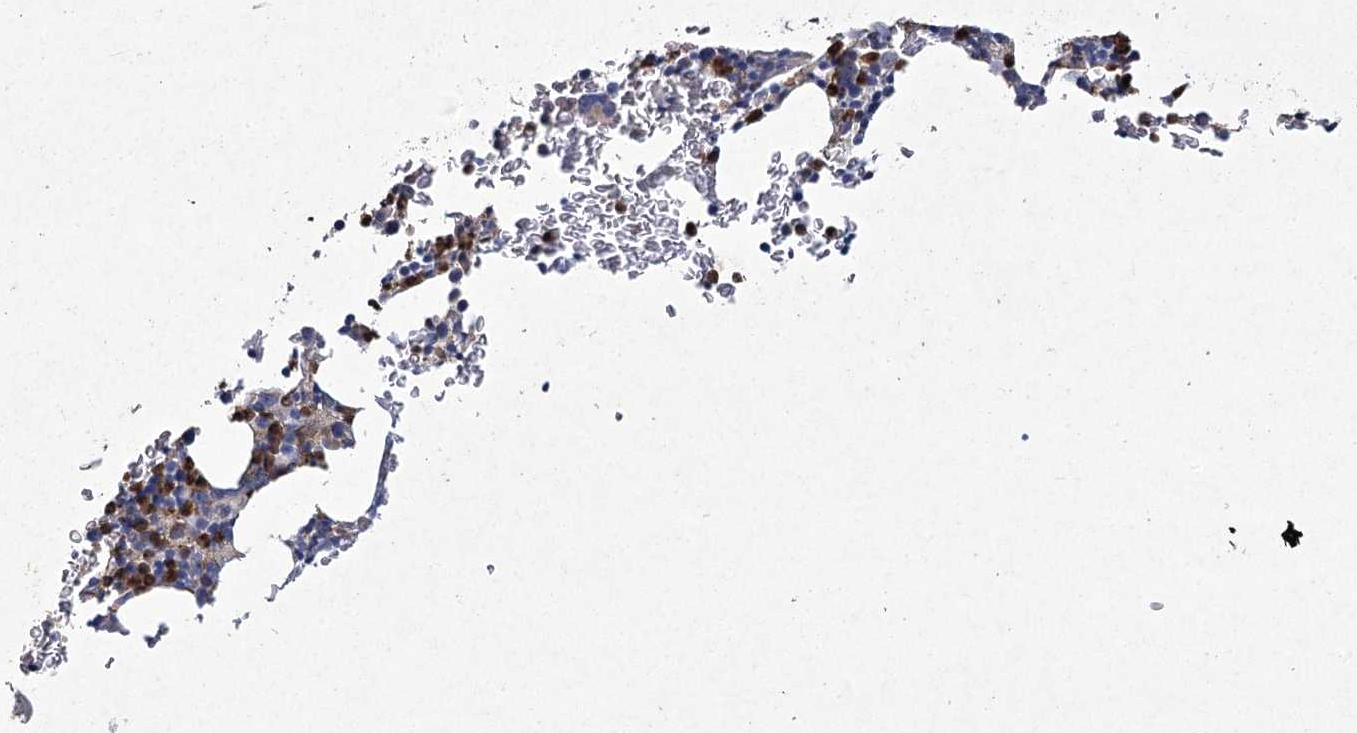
{"staining": {"intensity": "moderate", "quantity": "<25%", "location": "cytoplasmic/membranous"}, "tissue": "bone marrow", "cell_type": "Hematopoietic cells", "image_type": "normal", "snomed": [{"axis": "morphology", "description": "Normal tissue, NOS"}, {"axis": "topography", "description": "Bone marrow"}], "caption": "About <25% of hematopoietic cells in benign bone marrow exhibit moderate cytoplasmic/membranous protein staining as visualized by brown immunohistochemical staining.", "gene": "NIPAL4", "patient": {"sex": "male", "age": 79}}